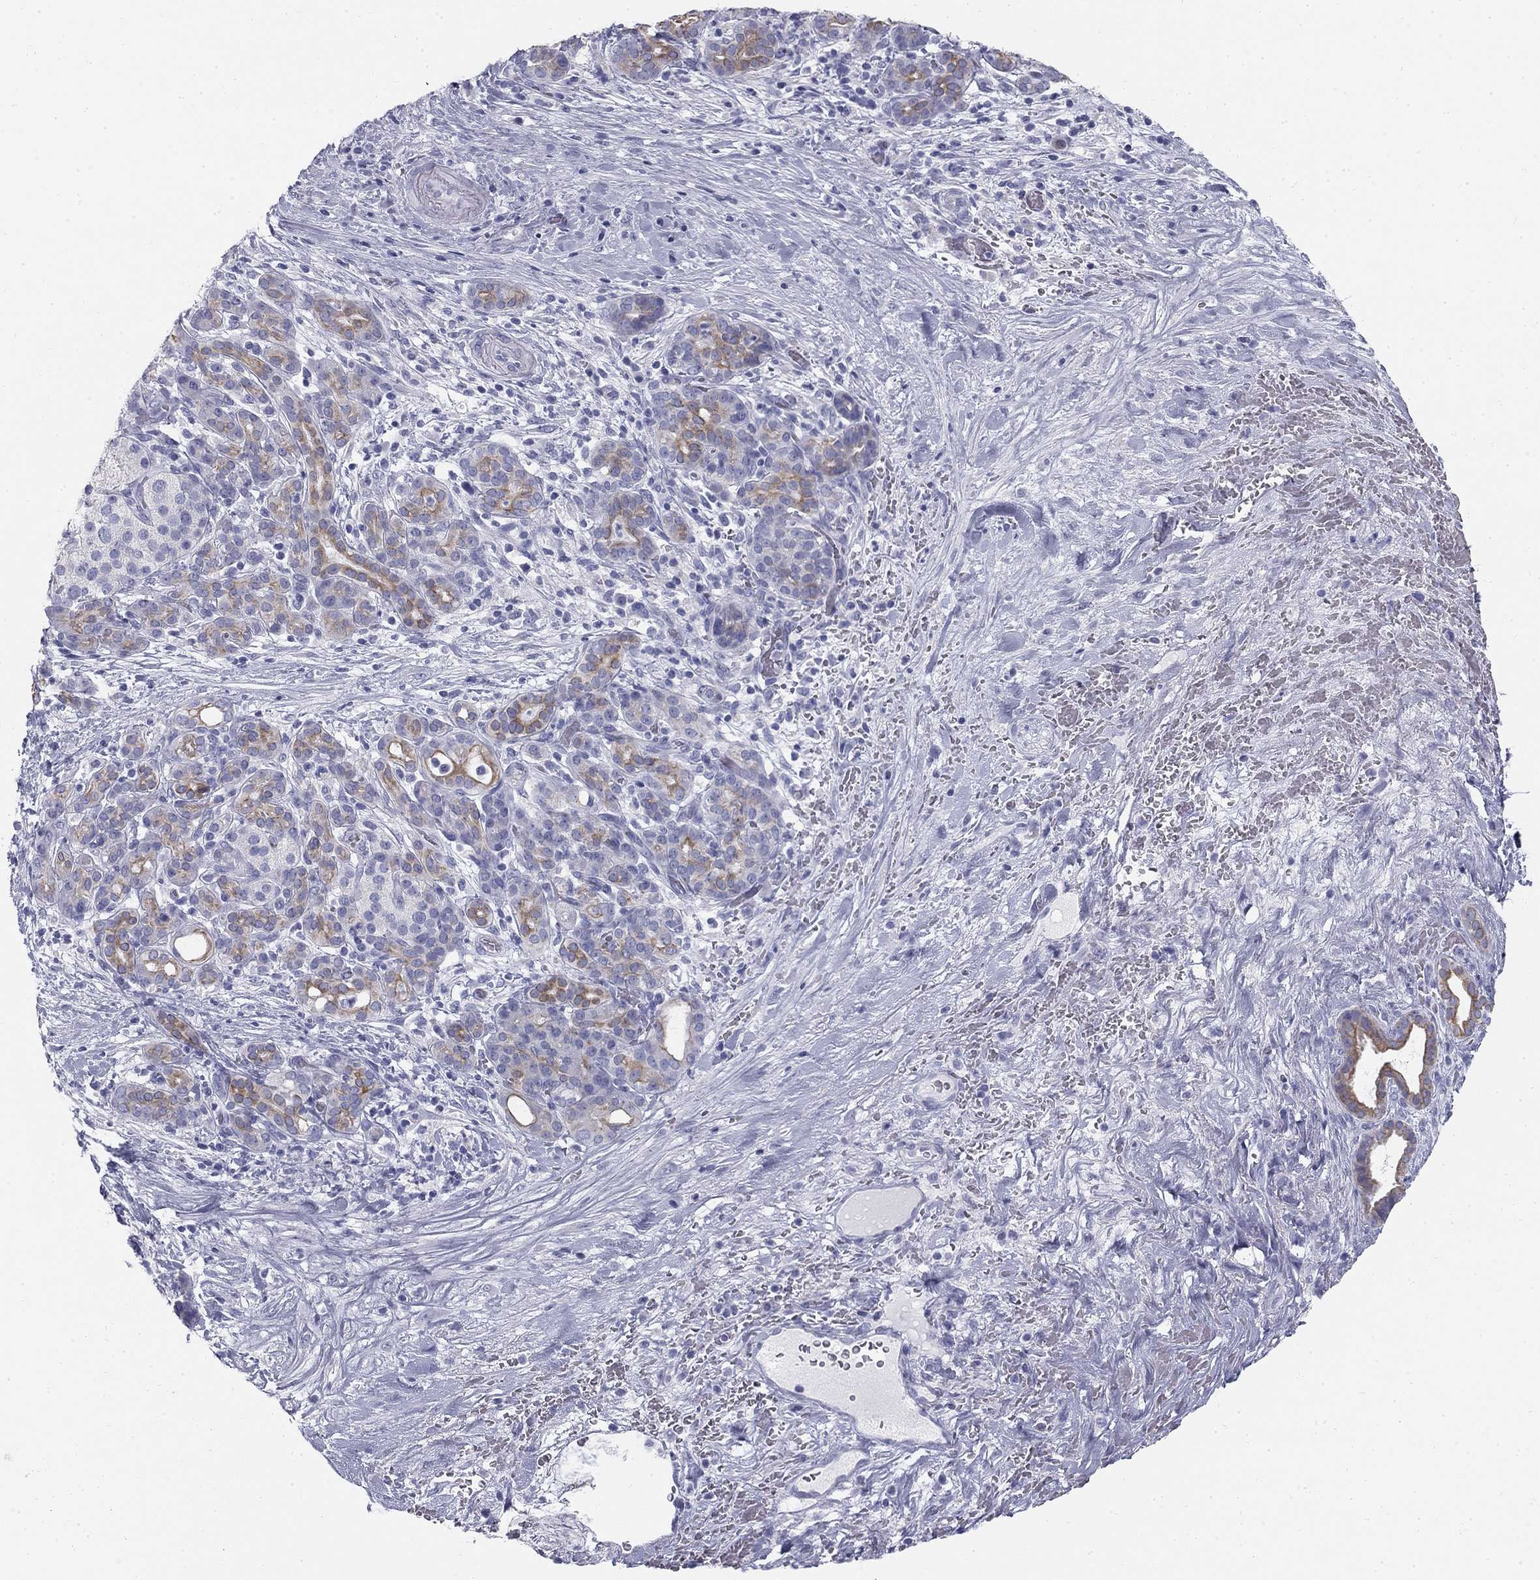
{"staining": {"intensity": "moderate", "quantity": "<25%", "location": "cytoplasmic/membranous"}, "tissue": "pancreatic cancer", "cell_type": "Tumor cells", "image_type": "cancer", "snomed": [{"axis": "morphology", "description": "Adenocarcinoma, NOS"}, {"axis": "topography", "description": "Pancreas"}], "caption": "Pancreatic cancer stained for a protein shows moderate cytoplasmic/membranous positivity in tumor cells. (DAB (3,3'-diaminobenzidine) IHC, brown staining for protein, blue staining for nuclei).", "gene": "SULT2B1", "patient": {"sex": "male", "age": 44}}